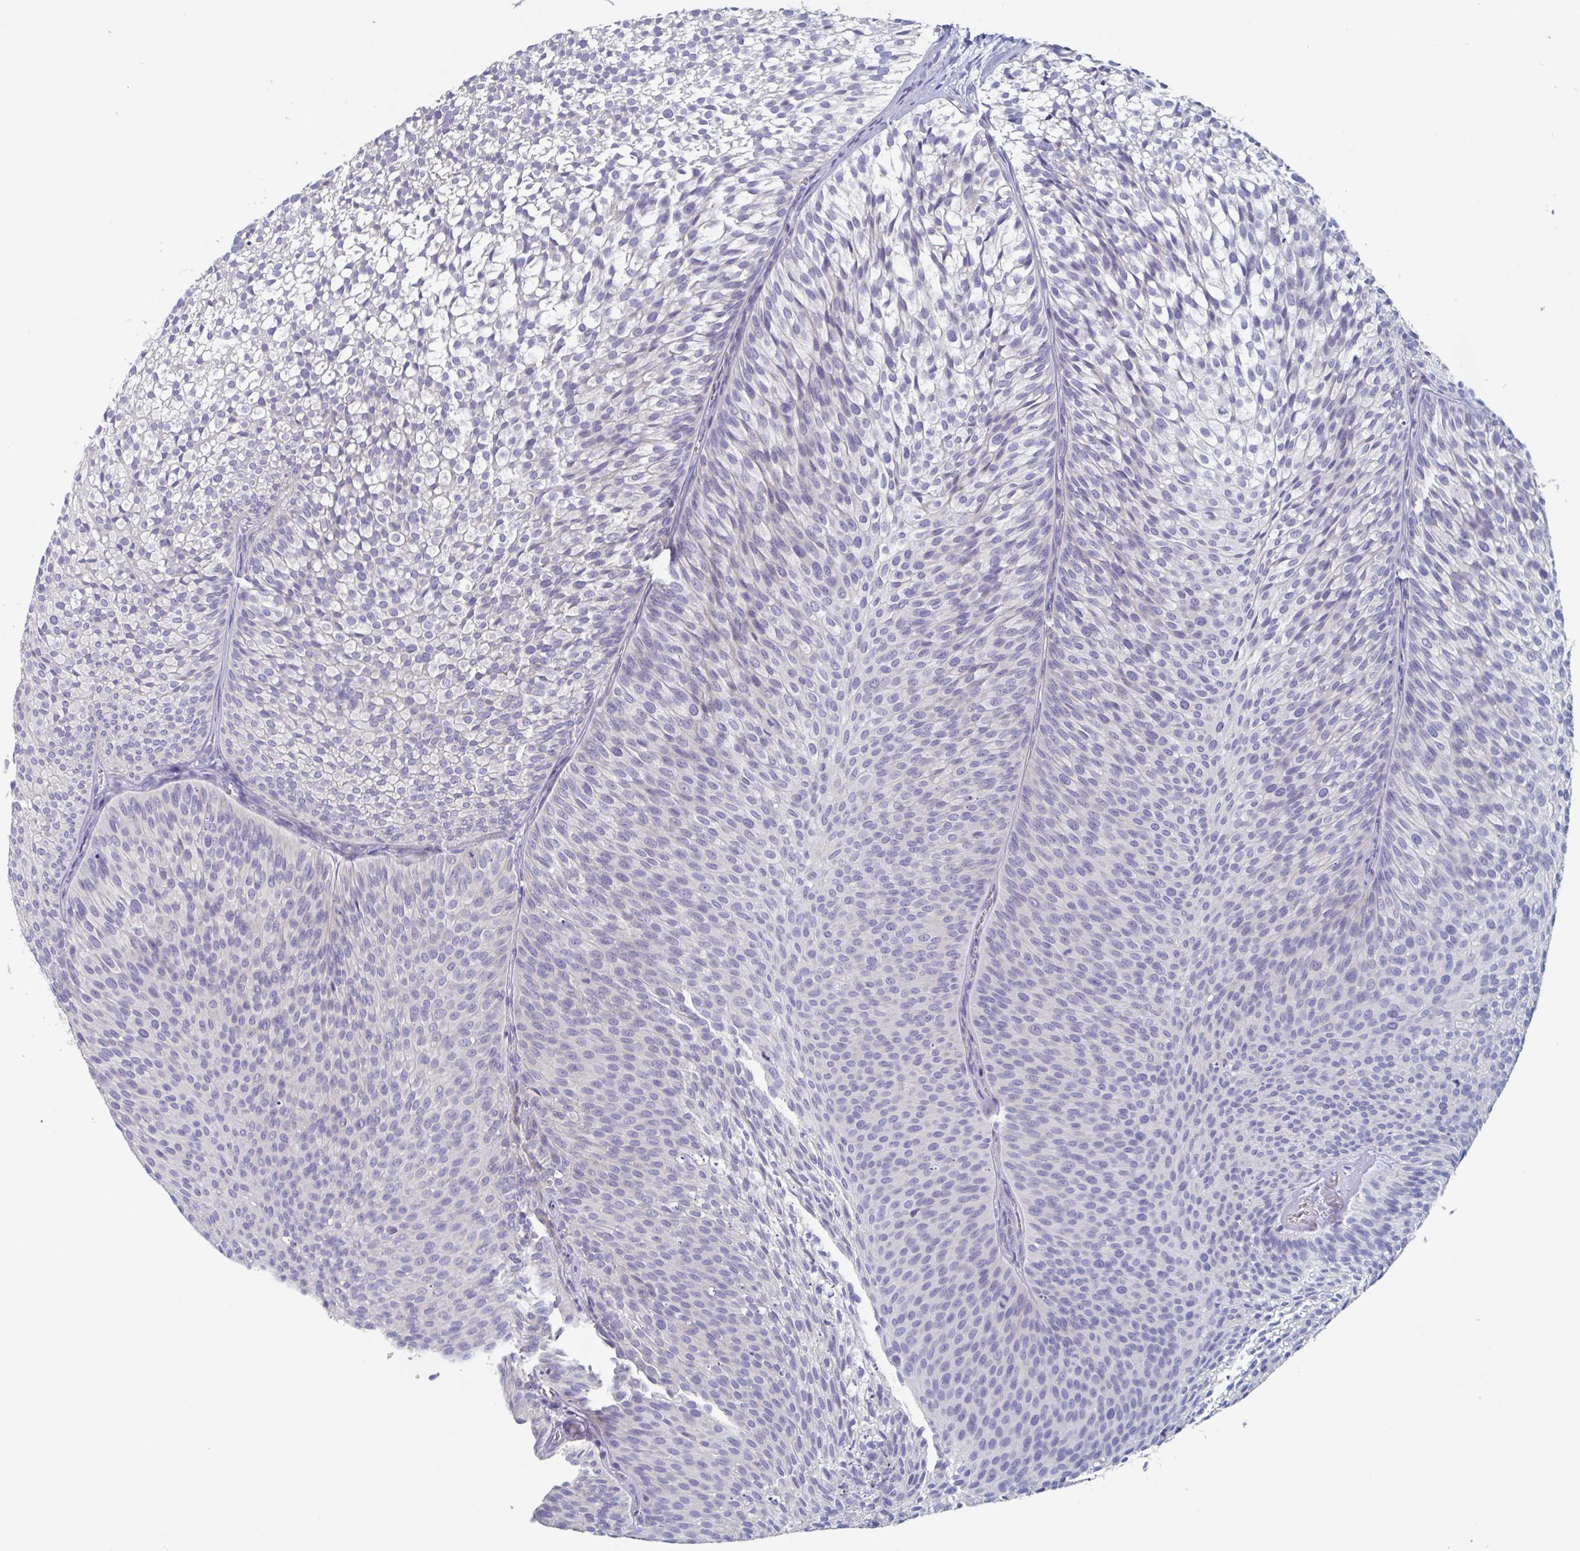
{"staining": {"intensity": "negative", "quantity": "none", "location": "none"}, "tissue": "urothelial cancer", "cell_type": "Tumor cells", "image_type": "cancer", "snomed": [{"axis": "morphology", "description": "Urothelial carcinoma, Low grade"}, {"axis": "topography", "description": "Urinary bladder"}], "caption": "Urothelial cancer stained for a protein using immunohistochemistry reveals no staining tumor cells.", "gene": "ABHD16A", "patient": {"sex": "male", "age": 91}}